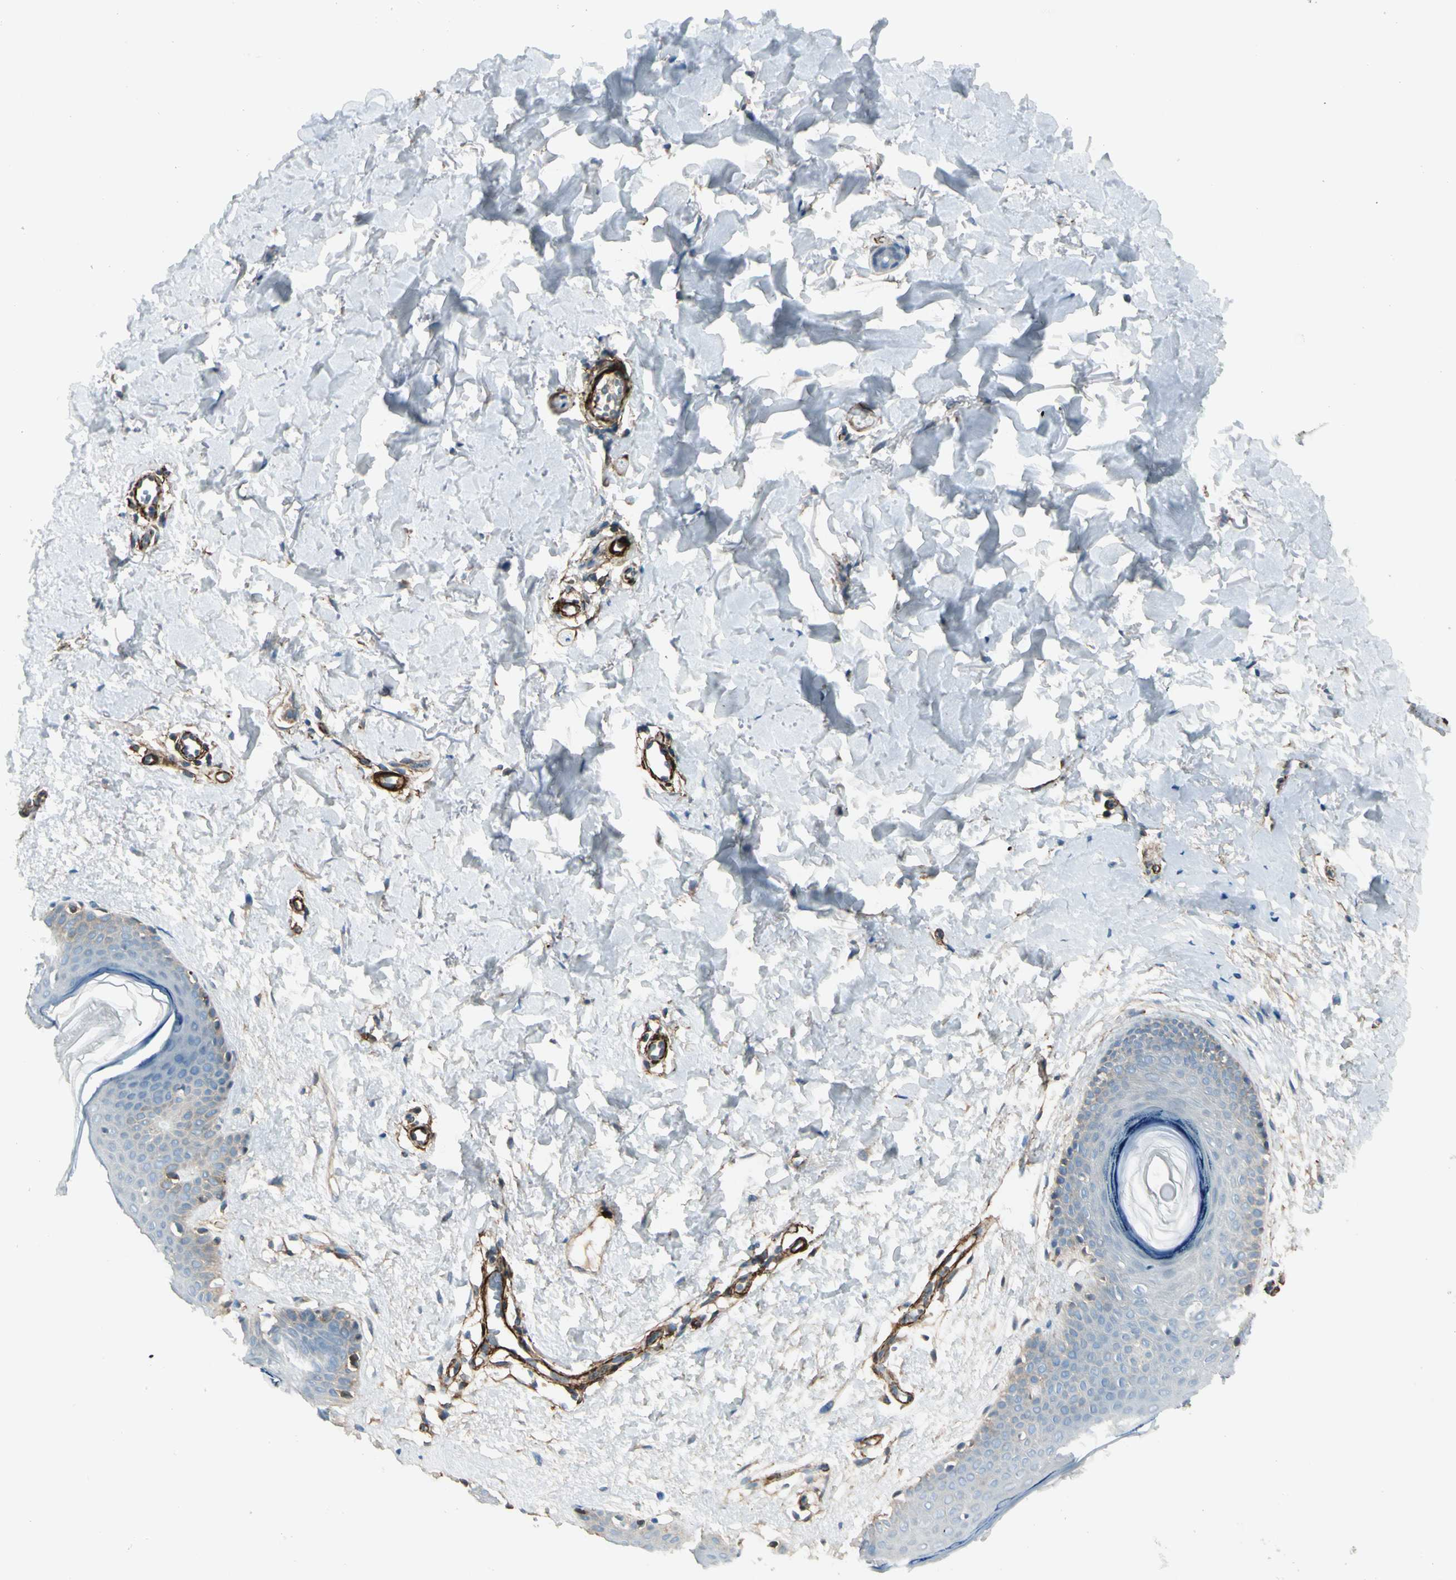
{"staining": {"intensity": "negative", "quantity": "none", "location": "none"}, "tissue": "skin", "cell_type": "Fibroblasts", "image_type": "normal", "snomed": [{"axis": "morphology", "description": "Normal tissue, NOS"}, {"axis": "topography", "description": "Skin"}], "caption": "Immunohistochemistry (IHC) image of normal skin: skin stained with DAB (3,3'-diaminobenzidine) reveals no significant protein expression in fibroblasts. (Brightfield microscopy of DAB (3,3'-diaminobenzidine) IHC at high magnification).", "gene": "CALD1", "patient": {"sex": "female", "age": 56}}